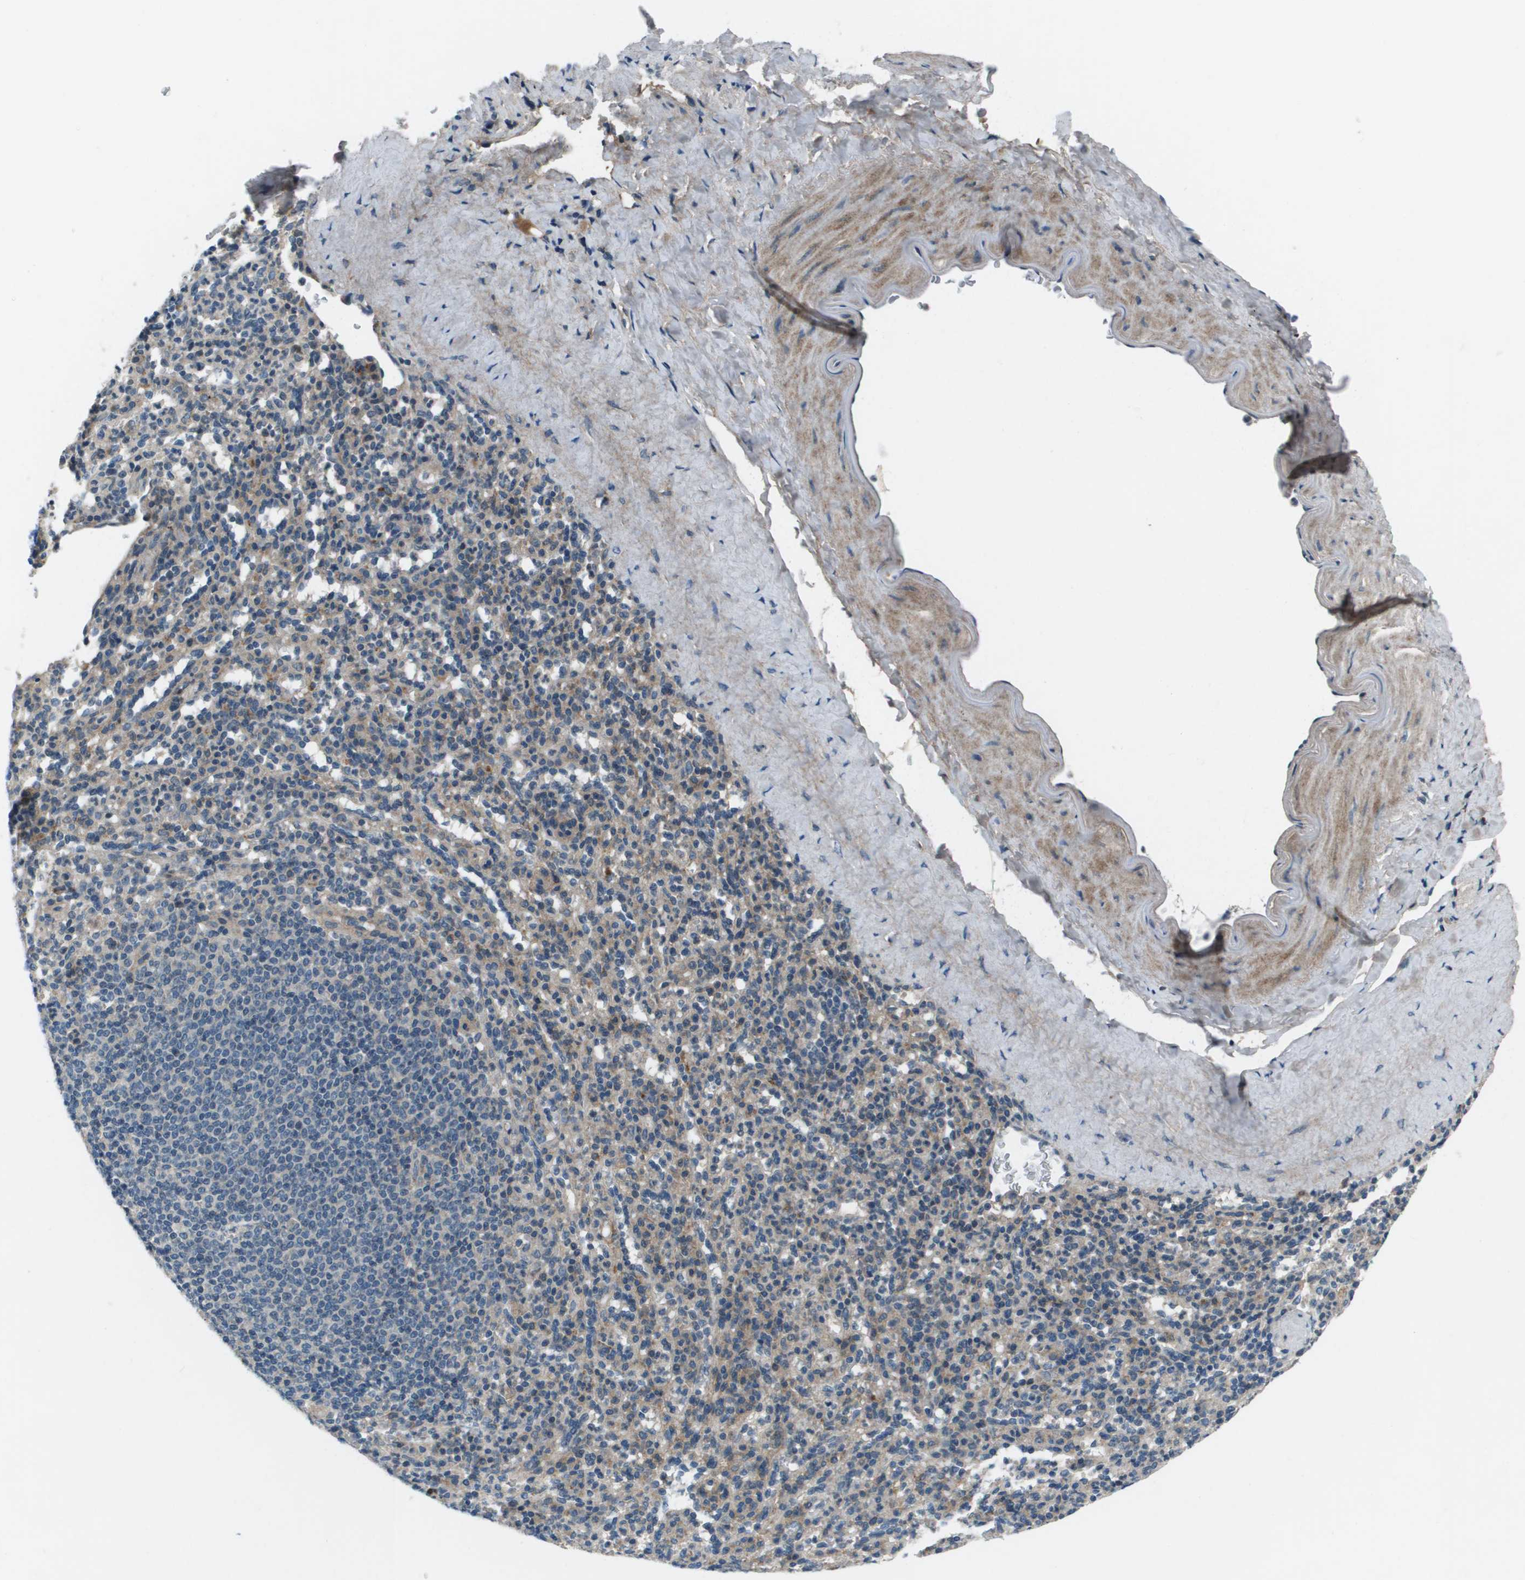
{"staining": {"intensity": "weak", "quantity": "25%-75%", "location": "cytoplasmic/membranous"}, "tissue": "spleen", "cell_type": "Cells in red pulp", "image_type": "normal", "snomed": [{"axis": "morphology", "description": "Normal tissue, NOS"}, {"axis": "topography", "description": "Spleen"}], "caption": "The photomicrograph displays a brown stain indicating the presence of a protein in the cytoplasmic/membranous of cells in red pulp in spleen.", "gene": "PCOLCE", "patient": {"sex": "male", "age": 36}}